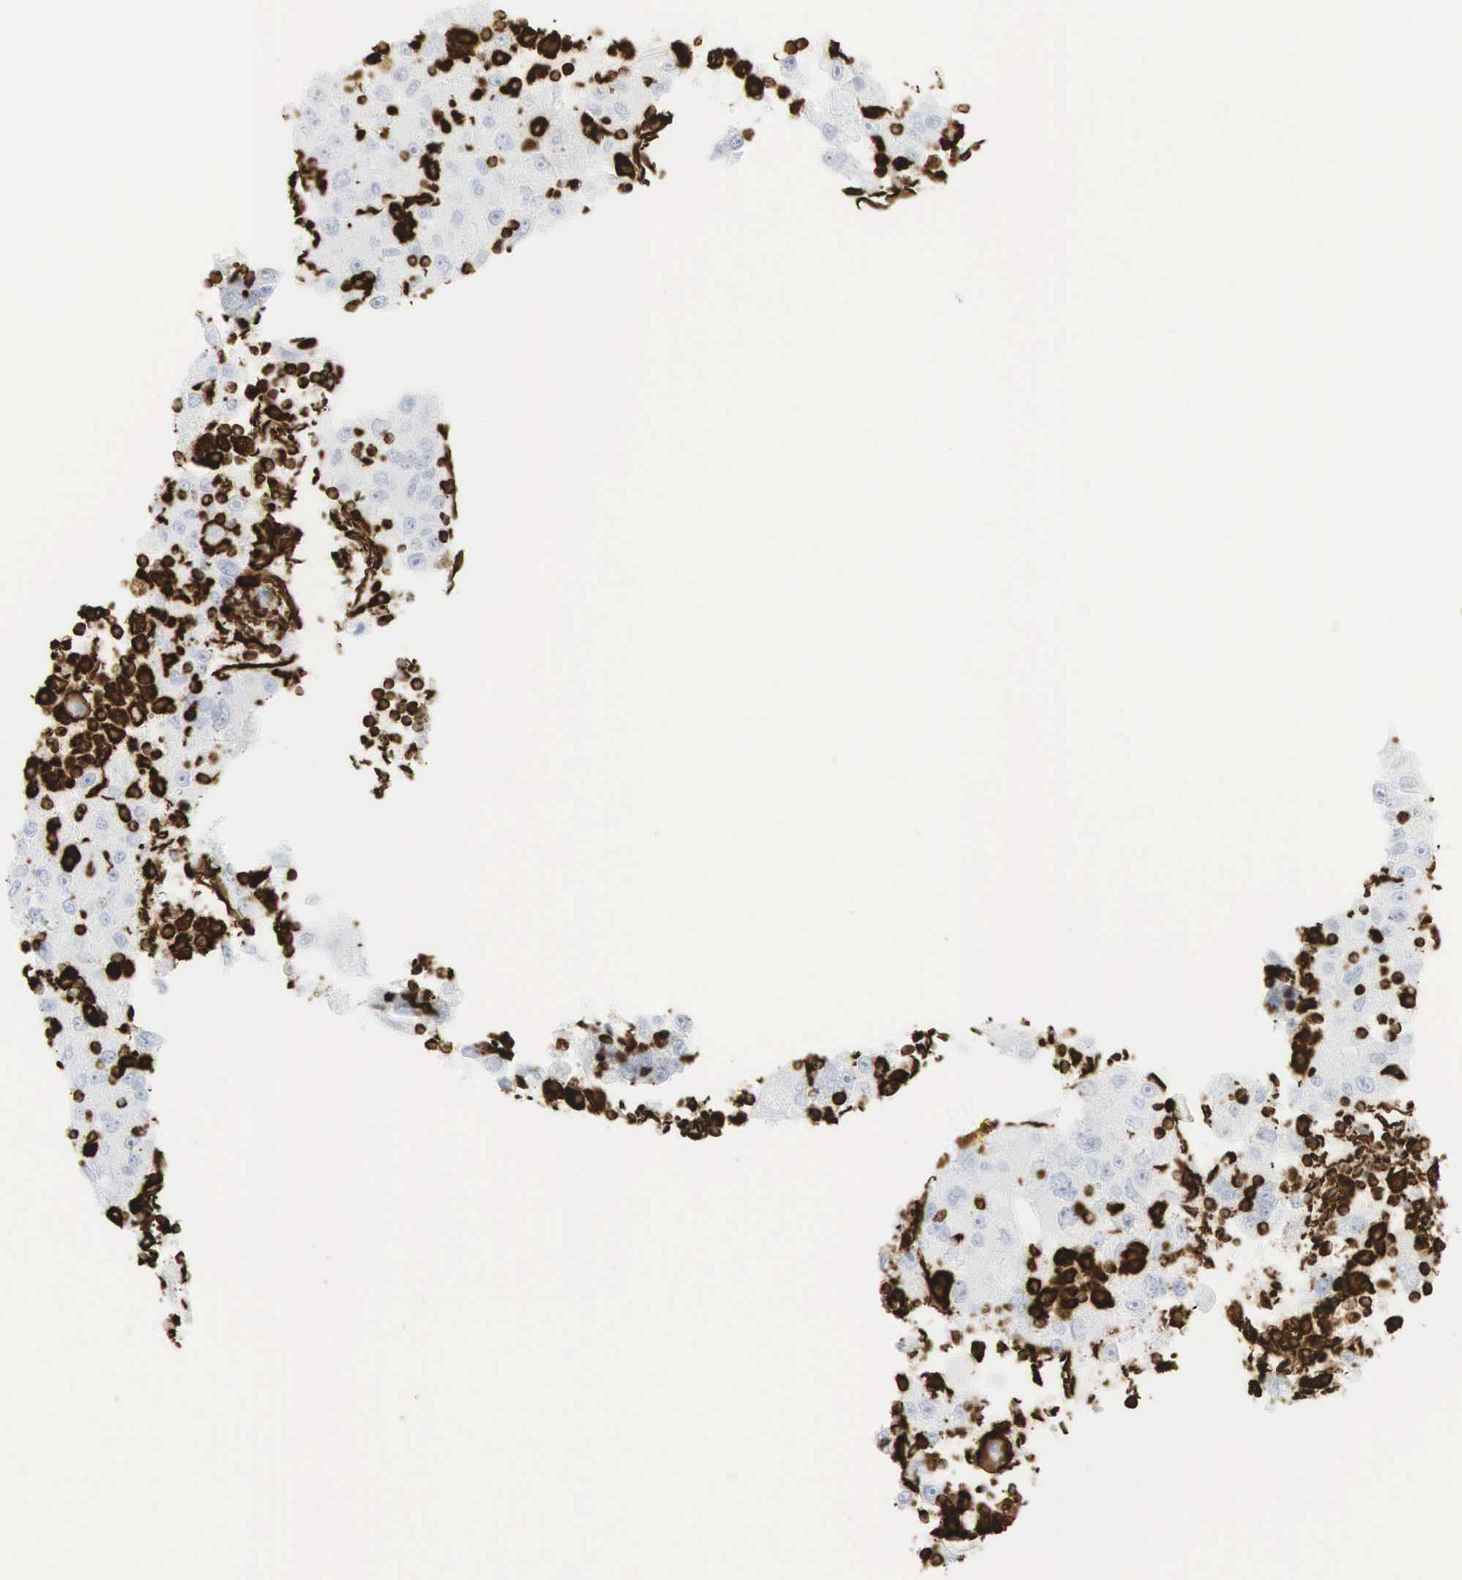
{"staining": {"intensity": "strong", "quantity": "<25%", "location": "cytoplasmic/membranous"}, "tissue": "liver cancer", "cell_type": "Tumor cells", "image_type": "cancer", "snomed": [{"axis": "morphology", "description": "Carcinoma, Hepatocellular, NOS"}, {"axis": "topography", "description": "Liver"}], "caption": "Immunohistochemical staining of human liver hepatocellular carcinoma displays medium levels of strong cytoplasmic/membranous protein expression in approximately <25% of tumor cells.", "gene": "VIM", "patient": {"sex": "male", "age": 49}}